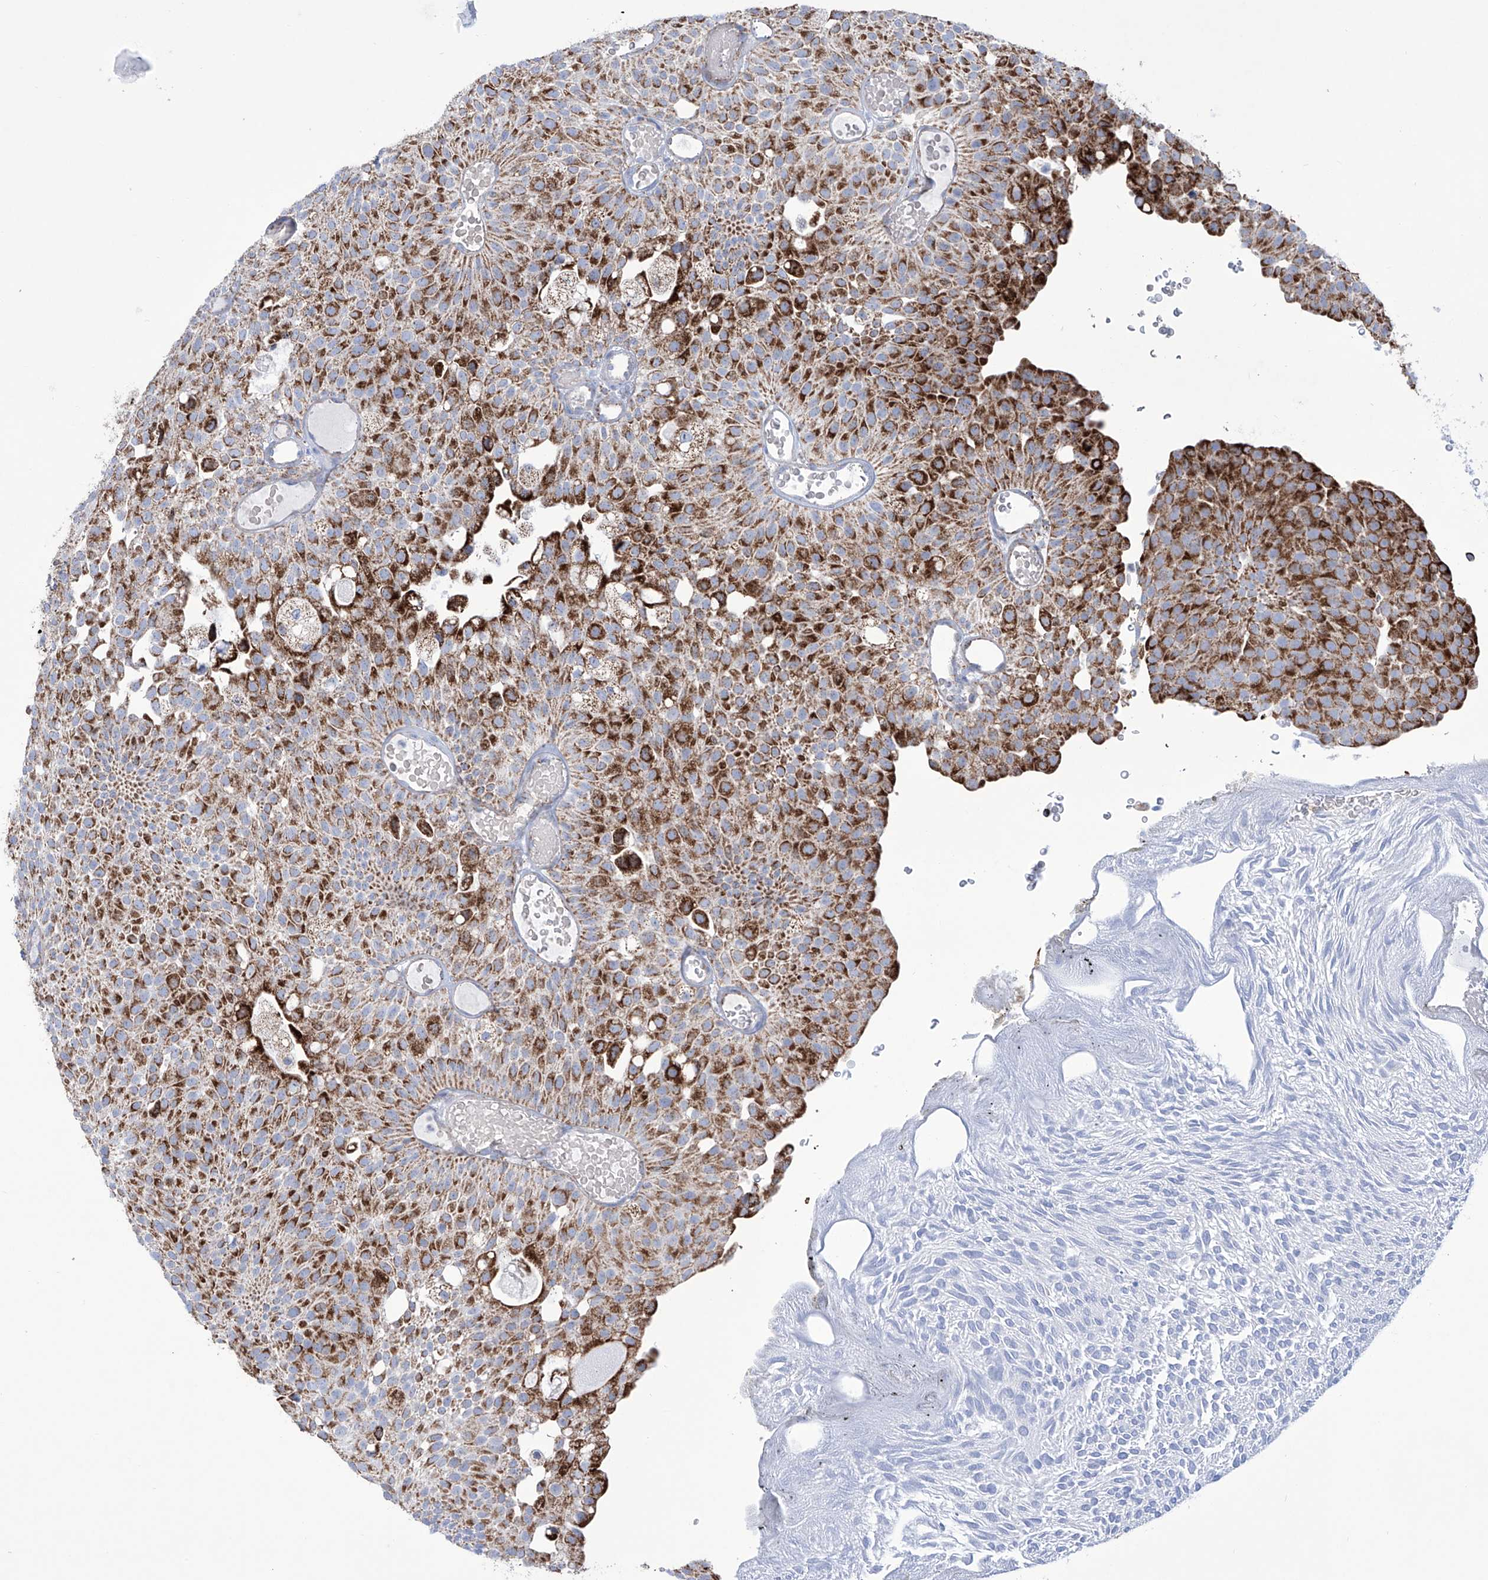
{"staining": {"intensity": "strong", "quantity": ">75%", "location": "cytoplasmic/membranous"}, "tissue": "urothelial cancer", "cell_type": "Tumor cells", "image_type": "cancer", "snomed": [{"axis": "morphology", "description": "Urothelial carcinoma, Low grade"}, {"axis": "topography", "description": "Urinary bladder"}], "caption": "Tumor cells demonstrate high levels of strong cytoplasmic/membranous expression in approximately >75% of cells in human urothelial cancer. Ihc stains the protein of interest in brown and the nuclei are stained blue.", "gene": "ALDH6A1", "patient": {"sex": "male", "age": 78}}